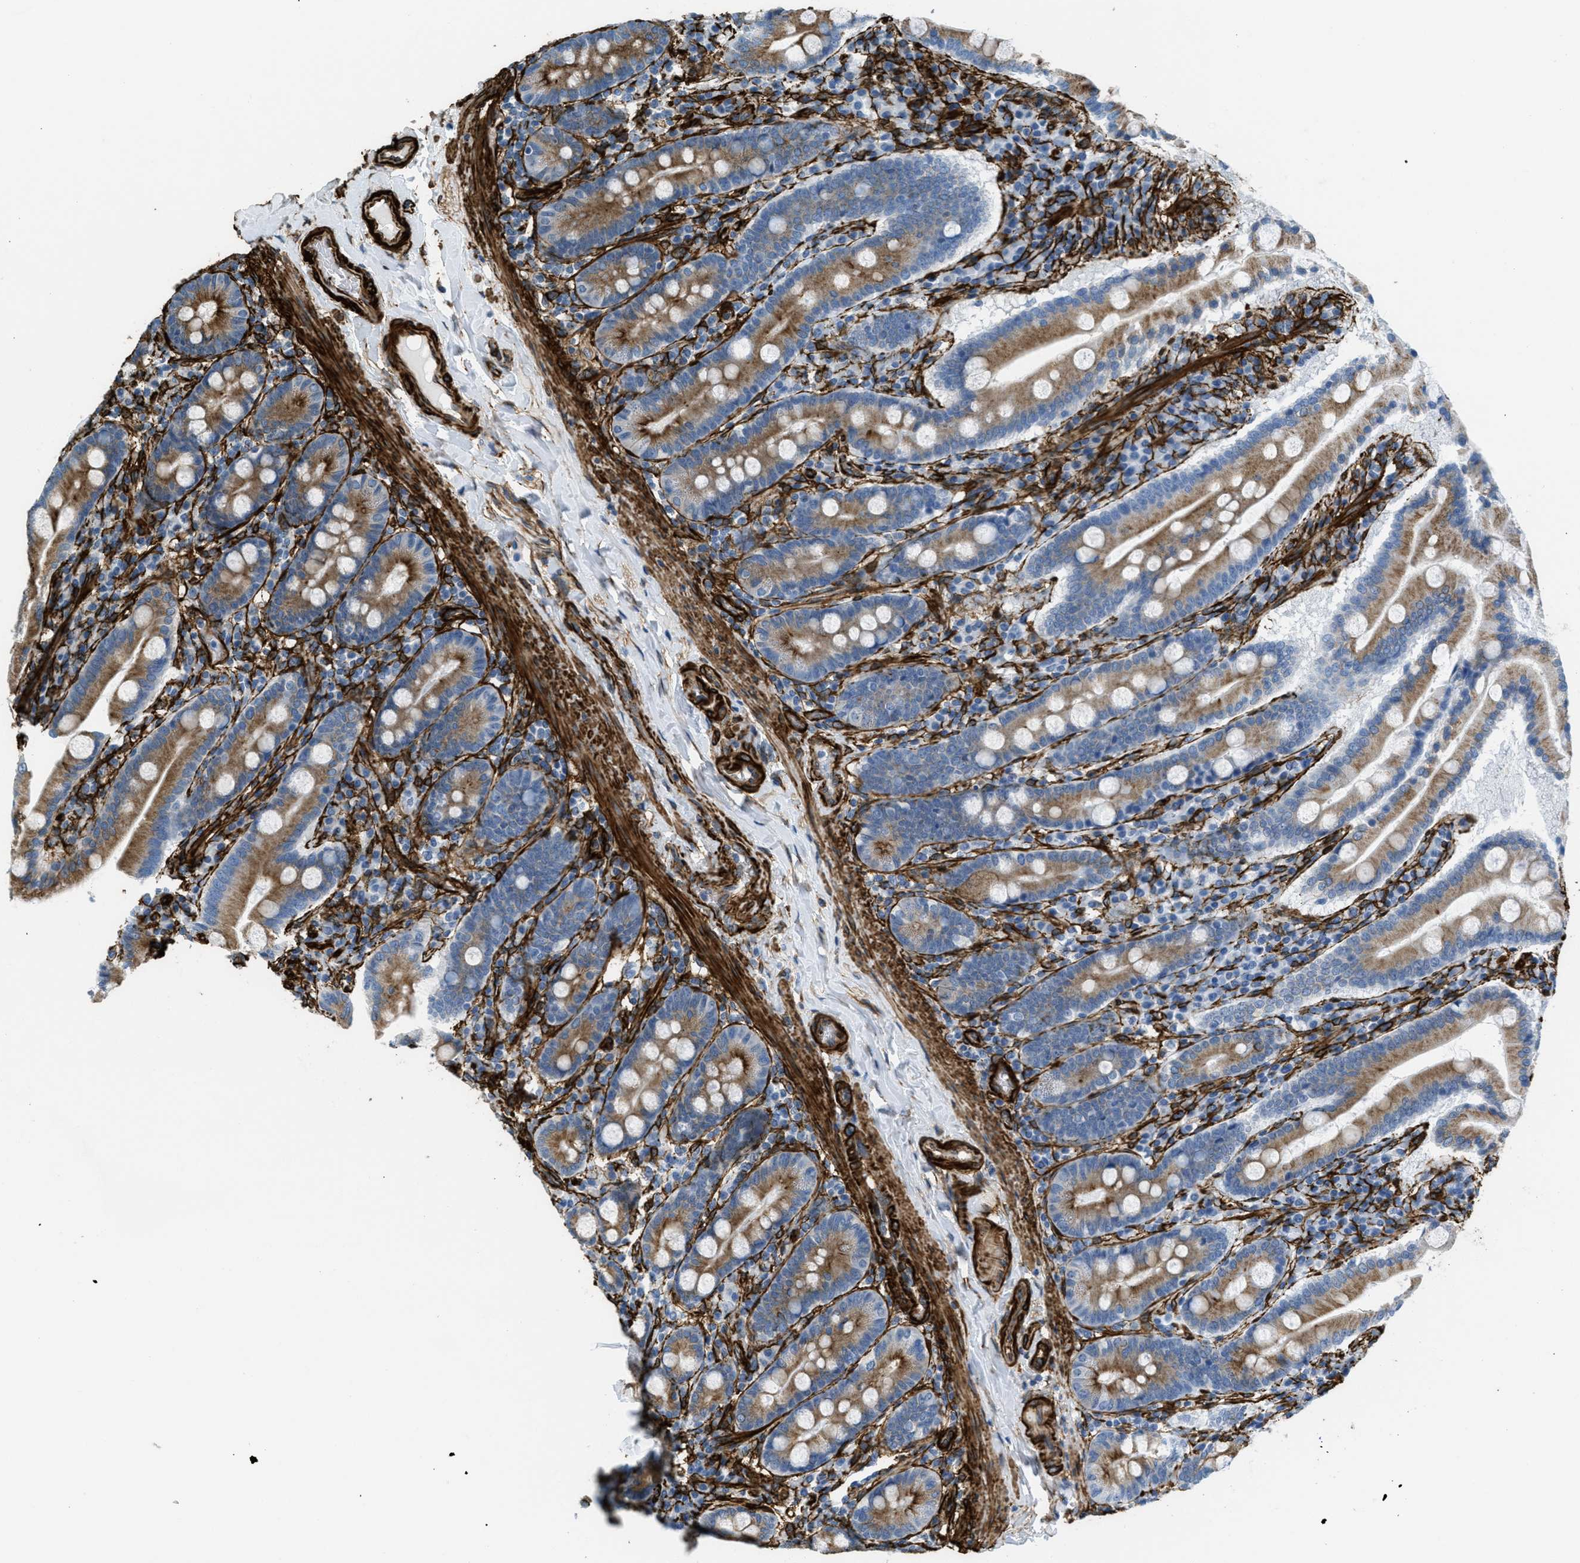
{"staining": {"intensity": "moderate", "quantity": ">75%", "location": "cytoplasmic/membranous"}, "tissue": "duodenum", "cell_type": "Glandular cells", "image_type": "normal", "snomed": [{"axis": "morphology", "description": "Normal tissue, NOS"}, {"axis": "topography", "description": "Duodenum"}], "caption": "Approximately >75% of glandular cells in unremarkable human duodenum exhibit moderate cytoplasmic/membranous protein expression as visualized by brown immunohistochemical staining.", "gene": "CALD1", "patient": {"sex": "male", "age": 50}}